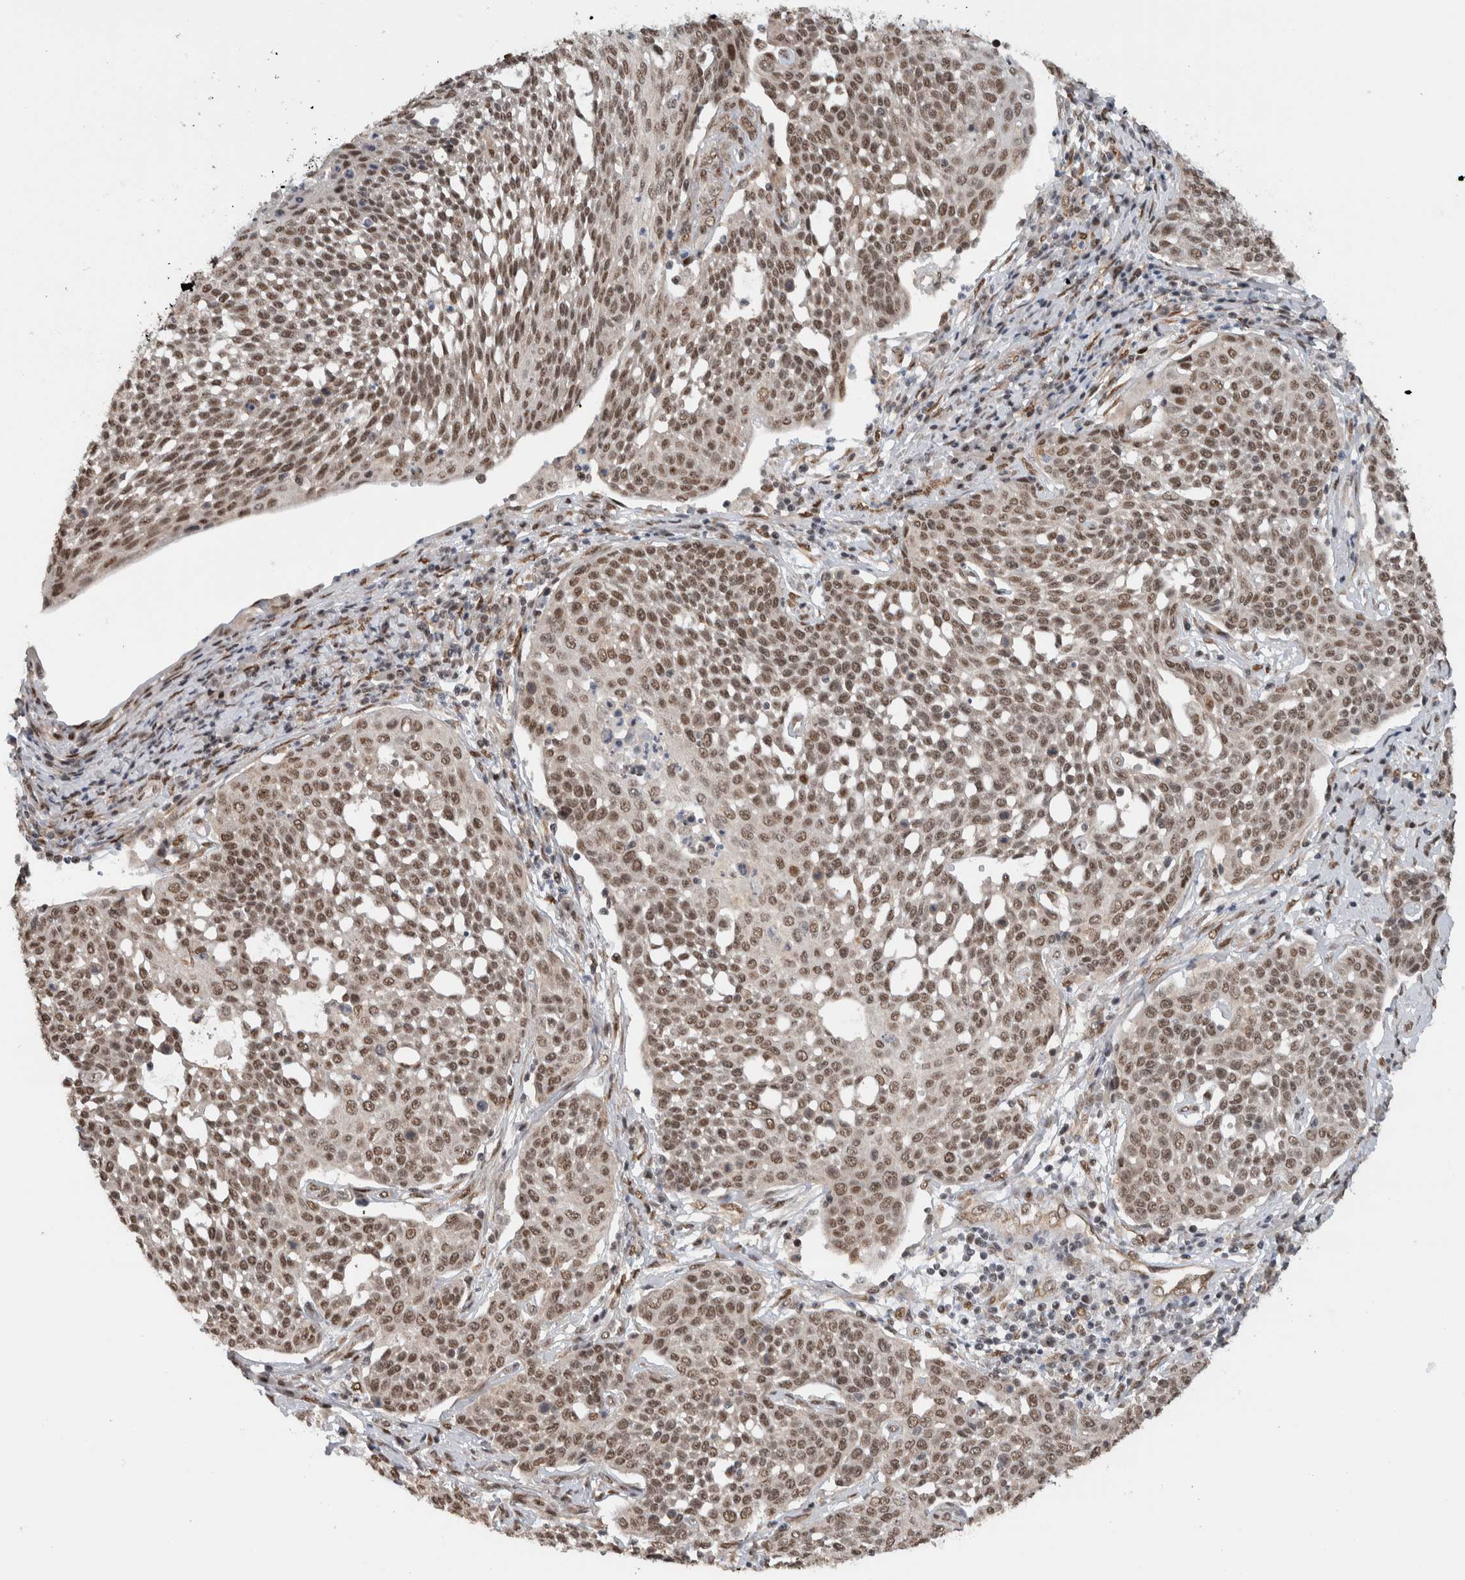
{"staining": {"intensity": "moderate", "quantity": ">75%", "location": "nuclear"}, "tissue": "cervical cancer", "cell_type": "Tumor cells", "image_type": "cancer", "snomed": [{"axis": "morphology", "description": "Squamous cell carcinoma, NOS"}, {"axis": "topography", "description": "Cervix"}], "caption": "The photomicrograph exhibits staining of cervical squamous cell carcinoma, revealing moderate nuclear protein positivity (brown color) within tumor cells.", "gene": "TNRC18", "patient": {"sex": "female", "age": 34}}